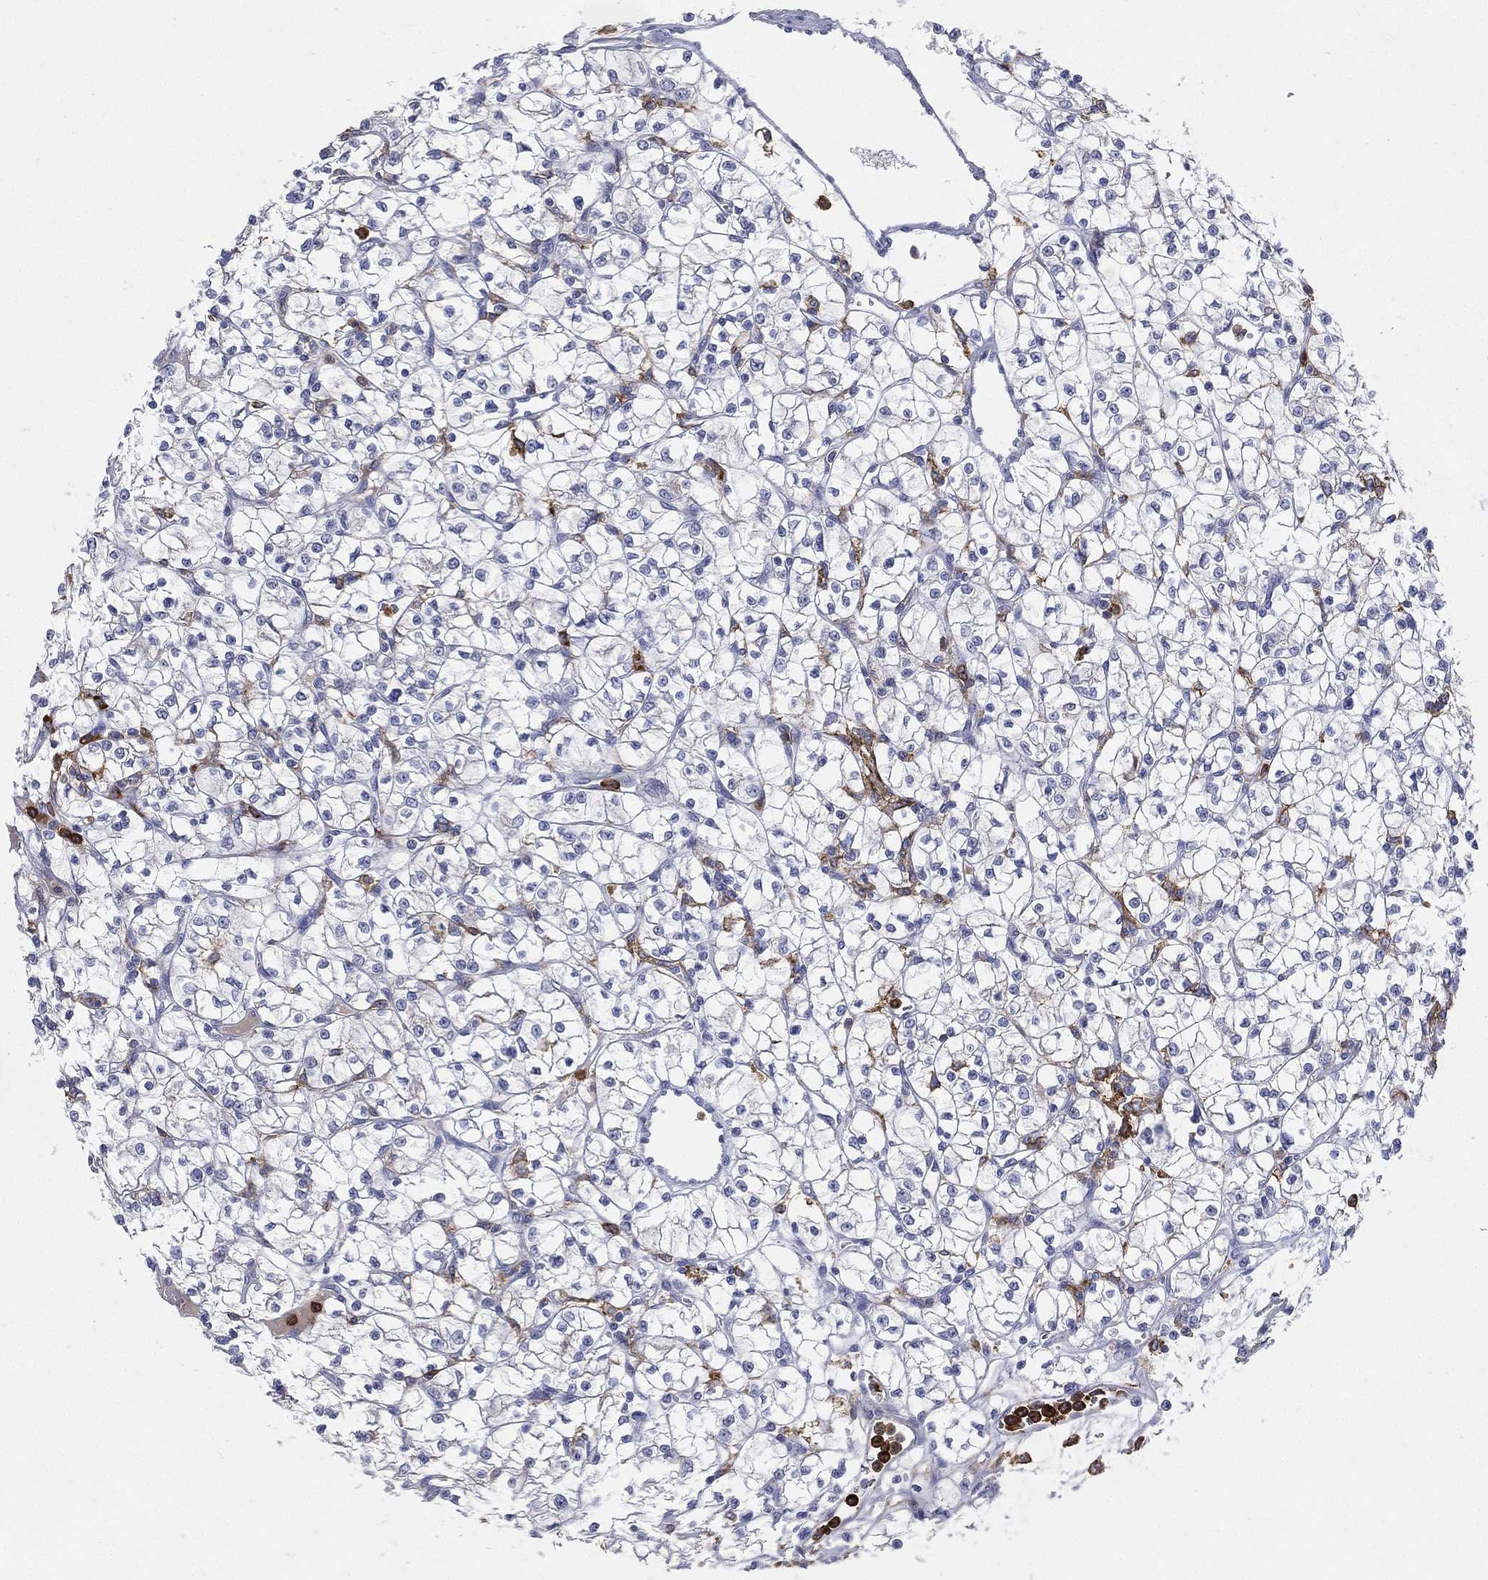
{"staining": {"intensity": "negative", "quantity": "none", "location": "none"}, "tissue": "renal cancer", "cell_type": "Tumor cells", "image_type": "cancer", "snomed": [{"axis": "morphology", "description": "Adenocarcinoma, NOS"}, {"axis": "topography", "description": "Kidney"}], "caption": "This is an immunohistochemistry image of human adenocarcinoma (renal). There is no positivity in tumor cells.", "gene": "CD33", "patient": {"sex": "female", "age": 64}}